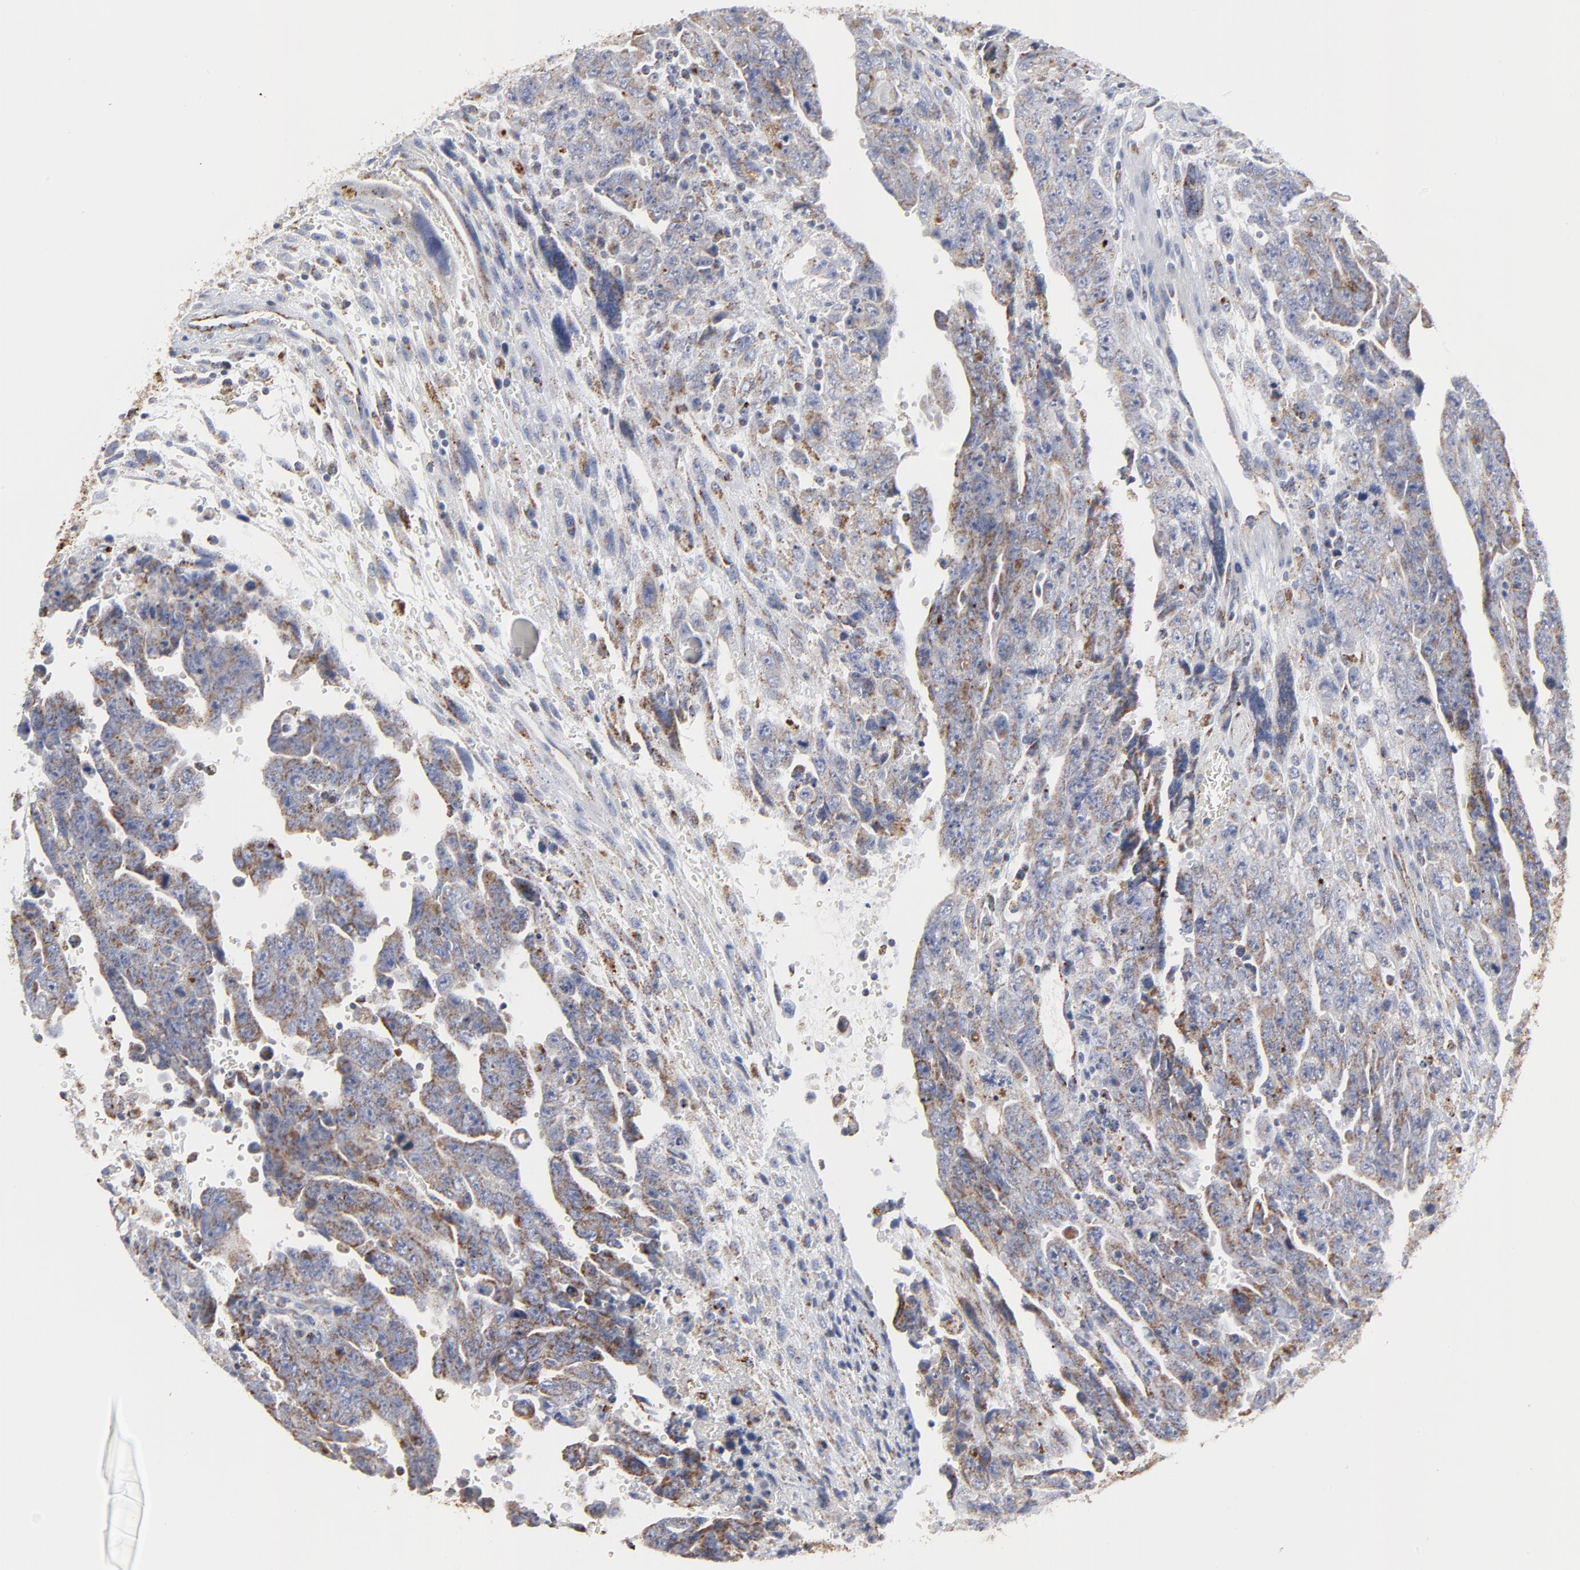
{"staining": {"intensity": "moderate", "quantity": ">75%", "location": "cytoplasmic/membranous"}, "tissue": "testis cancer", "cell_type": "Tumor cells", "image_type": "cancer", "snomed": [{"axis": "morphology", "description": "Carcinoma, Embryonal, NOS"}, {"axis": "topography", "description": "Testis"}], "caption": "The immunohistochemical stain shows moderate cytoplasmic/membranous expression in tumor cells of embryonal carcinoma (testis) tissue.", "gene": "TXNRD2", "patient": {"sex": "male", "age": 28}}